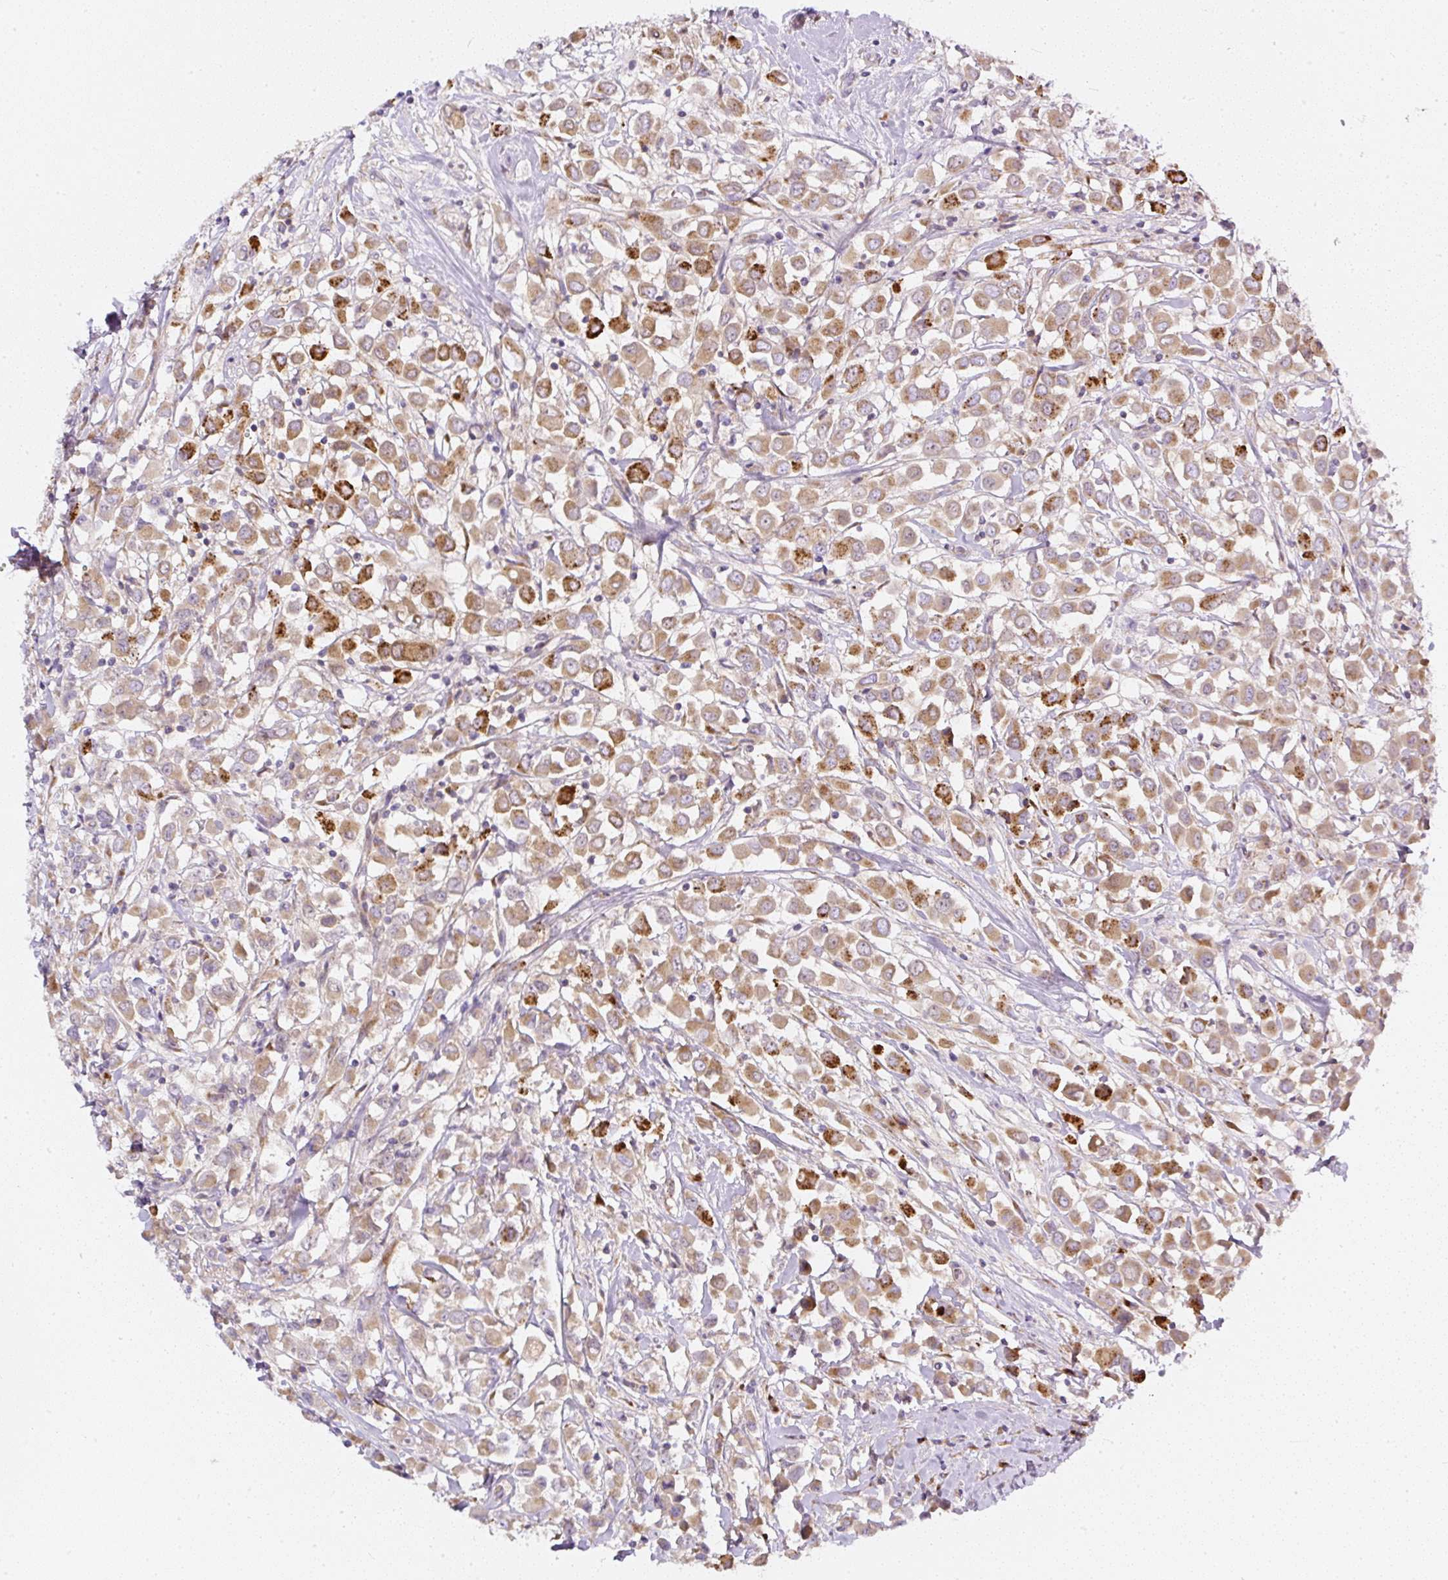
{"staining": {"intensity": "moderate", "quantity": ">75%", "location": "cytoplasmic/membranous"}, "tissue": "breast cancer", "cell_type": "Tumor cells", "image_type": "cancer", "snomed": [{"axis": "morphology", "description": "Duct carcinoma"}, {"axis": "topography", "description": "Breast"}], "caption": "Immunohistochemistry of intraductal carcinoma (breast) displays medium levels of moderate cytoplasmic/membranous staining in about >75% of tumor cells. Ihc stains the protein in brown and the nuclei are stained blue.", "gene": "MLX", "patient": {"sex": "female", "age": 61}}